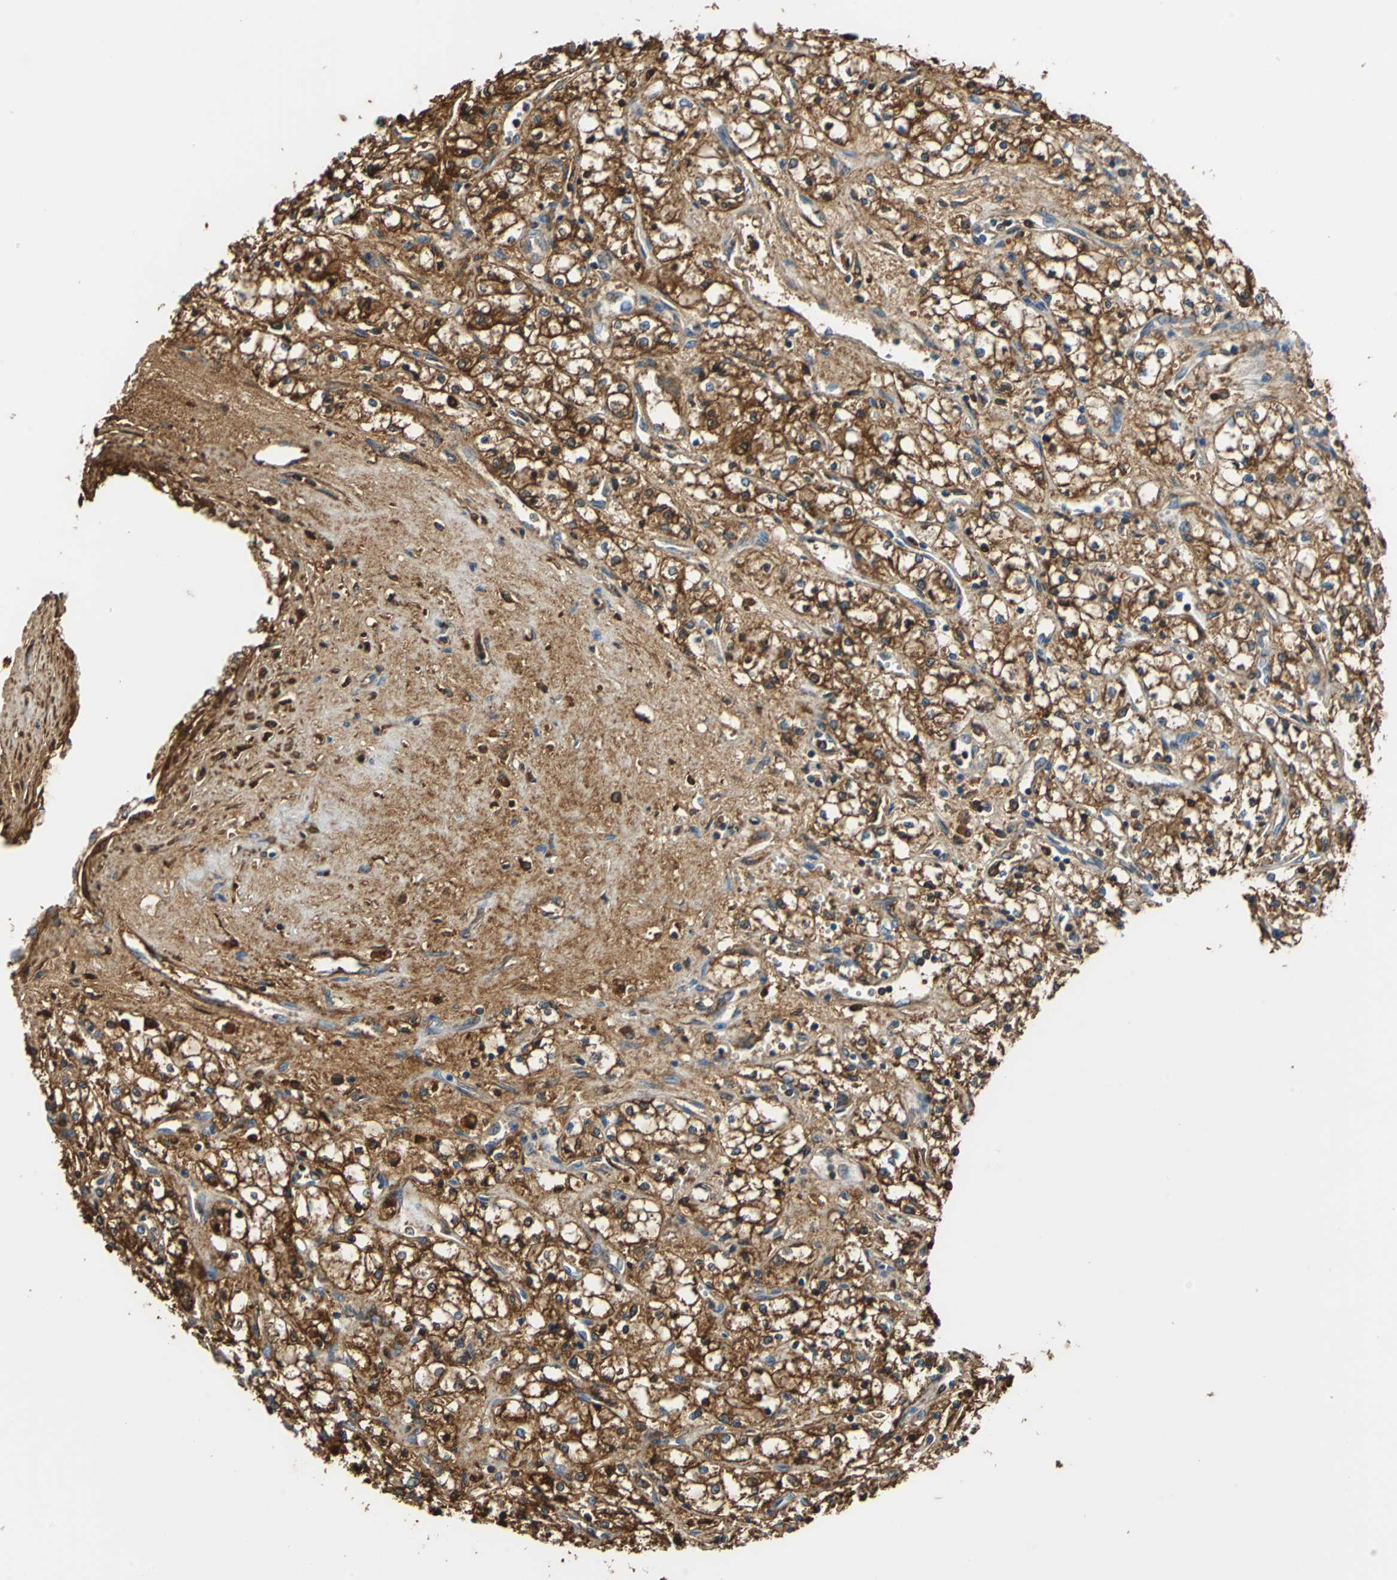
{"staining": {"intensity": "strong", "quantity": "25%-75%", "location": "cytoplasmic/membranous"}, "tissue": "renal cancer", "cell_type": "Tumor cells", "image_type": "cancer", "snomed": [{"axis": "morphology", "description": "Normal tissue, NOS"}, {"axis": "morphology", "description": "Adenocarcinoma, NOS"}, {"axis": "topography", "description": "Kidney"}], "caption": "Immunohistochemical staining of renal adenocarcinoma demonstrates strong cytoplasmic/membranous protein positivity in approximately 25%-75% of tumor cells.", "gene": "ALB", "patient": {"sex": "male", "age": 59}}